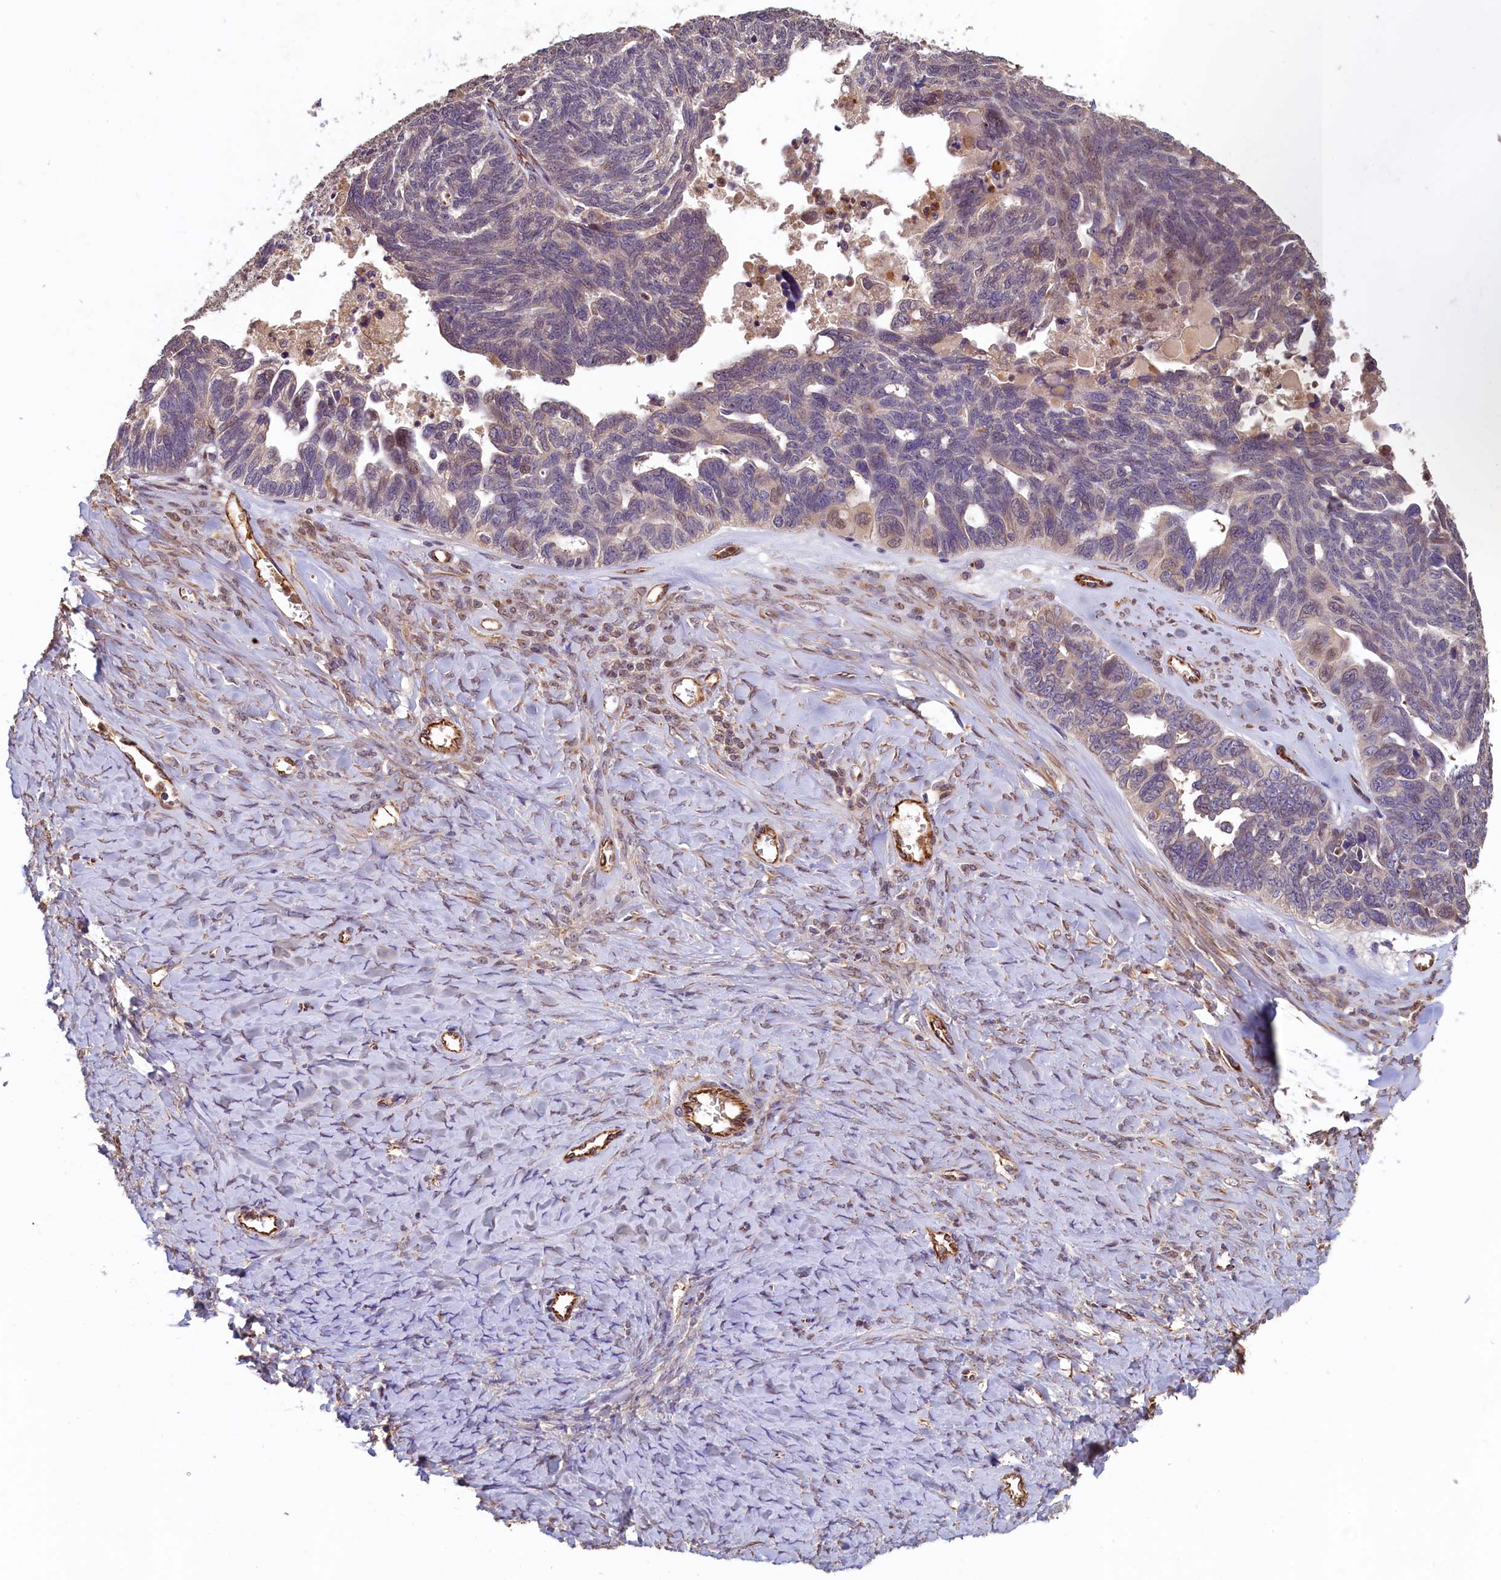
{"staining": {"intensity": "weak", "quantity": "<25%", "location": "nuclear"}, "tissue": "ovarian cancer", "cell_type": "Tumor cells", "image_type": "cancer", "snomed": [{"axis": "morphology", "description": "Cystadenocarcinoma, serous, NOS"}, {"axis": "topography", "description": "Ovary"}], "caption": "Tumor cells show no significant expression in ovarian cancer (serous cystadenocarcinoma). (DAB (3,3'-diaminobenzidine) immunohistochemistry, high magnification).", "gene": "ACSBG1", "patient": {"sex": "female", "age": 79}}